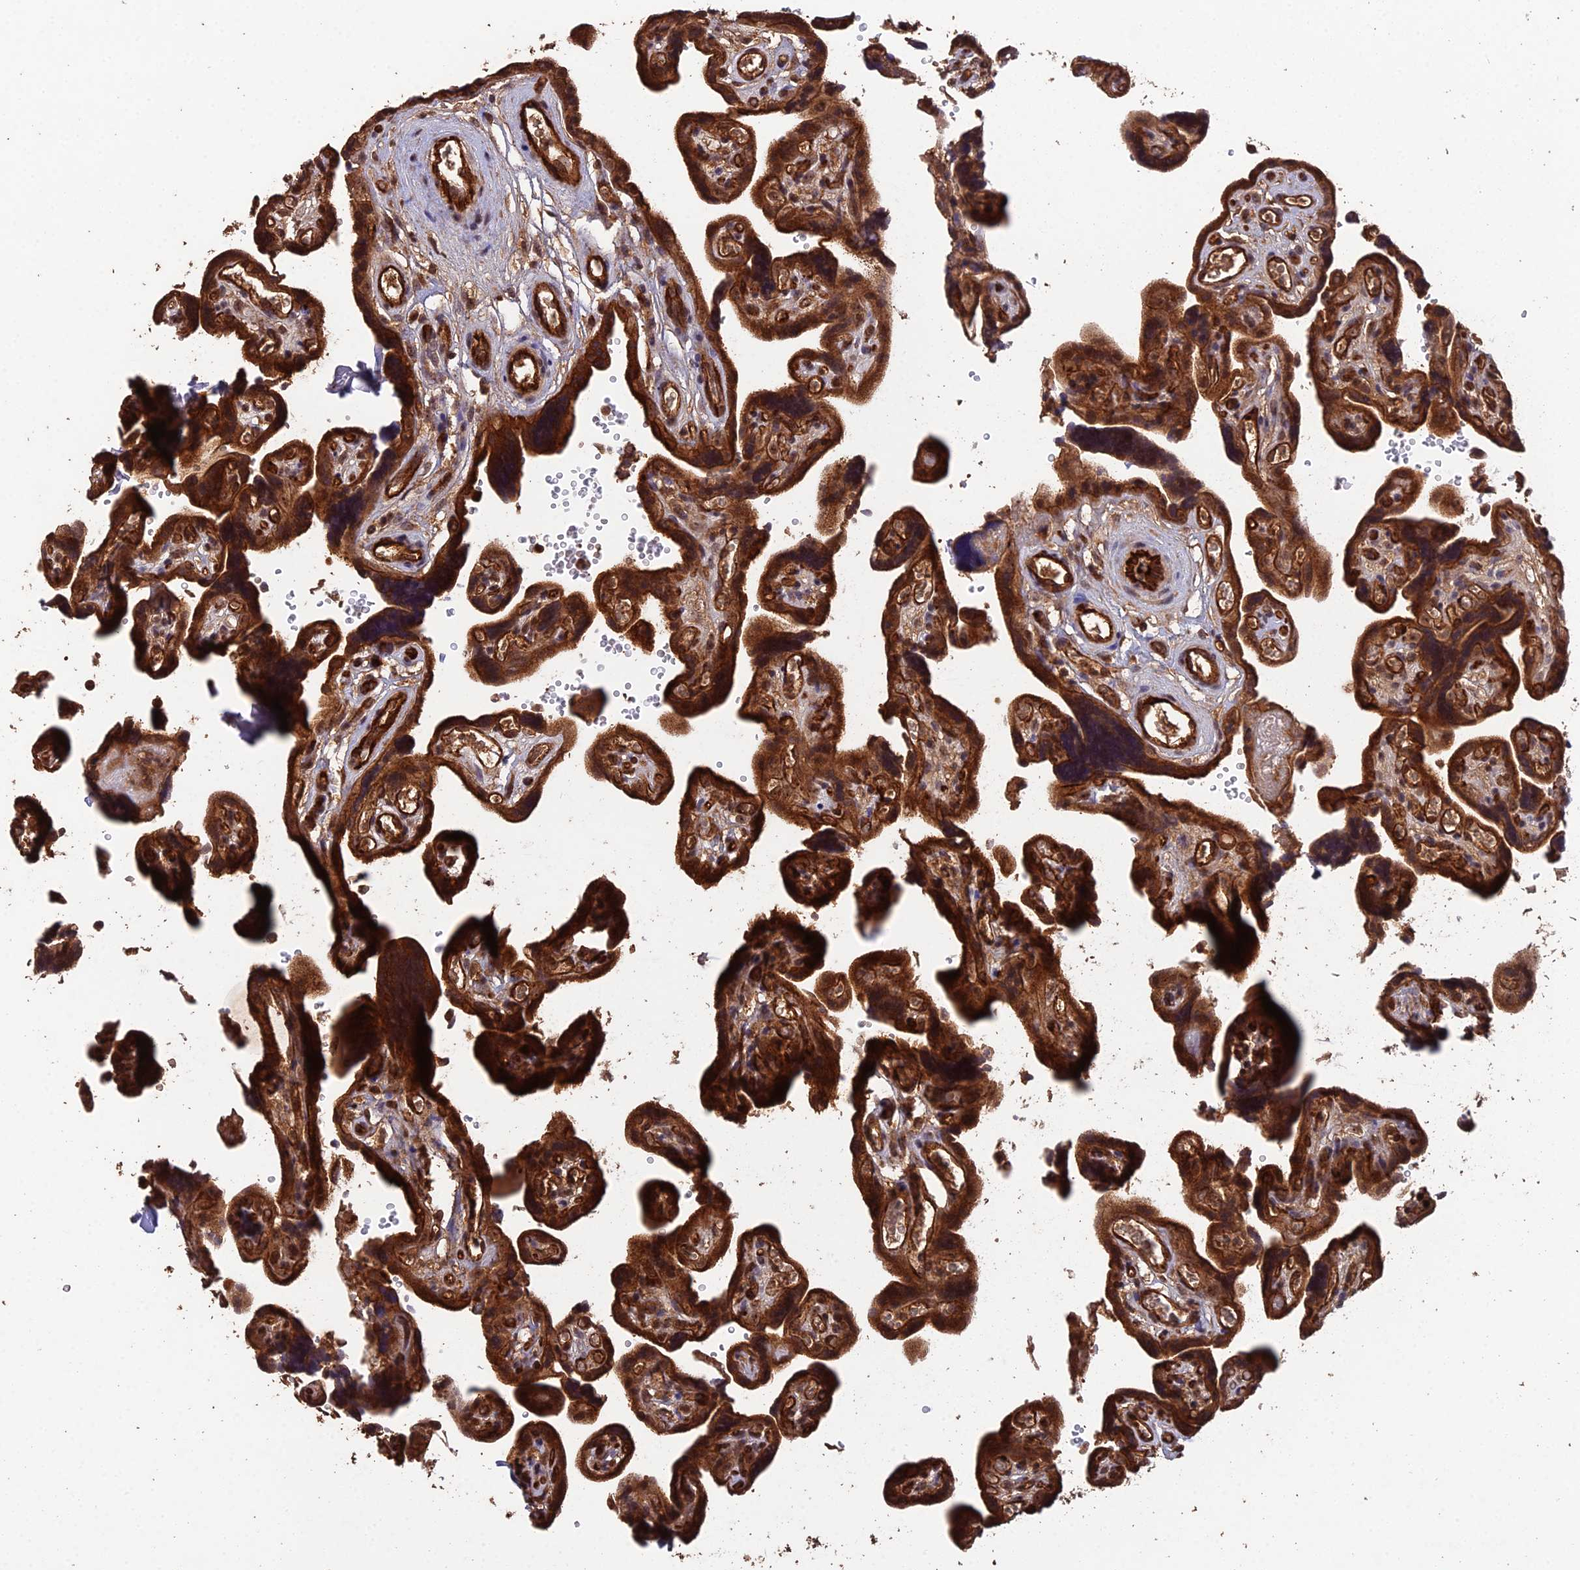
{"staining": {"intensity": "strong", "quantity": ">75%", "location": "cytoplasmic/membranous,nuclear"}, "tissue": "placenta", "cell_type": "Trophoblastic cells", "image_type": "normal", "snomed": [{"axis": "morphology", "description": "Normal tissue, NOS"}, {"axis": "topography", "description": "Placenta"}], "caption": "Immunohistochemistry (IHC) (DAB (3,3'-diaminobenzidine)) staining of unremarkable placenta displays strong cytoplasmic/membranous,nuclear protein expression in approximately >75% of trophoblastic cells. Nuclei are stained in blue.", "gene": "RALGAPA2", "patient": {"sex": "female", "age": 30}}